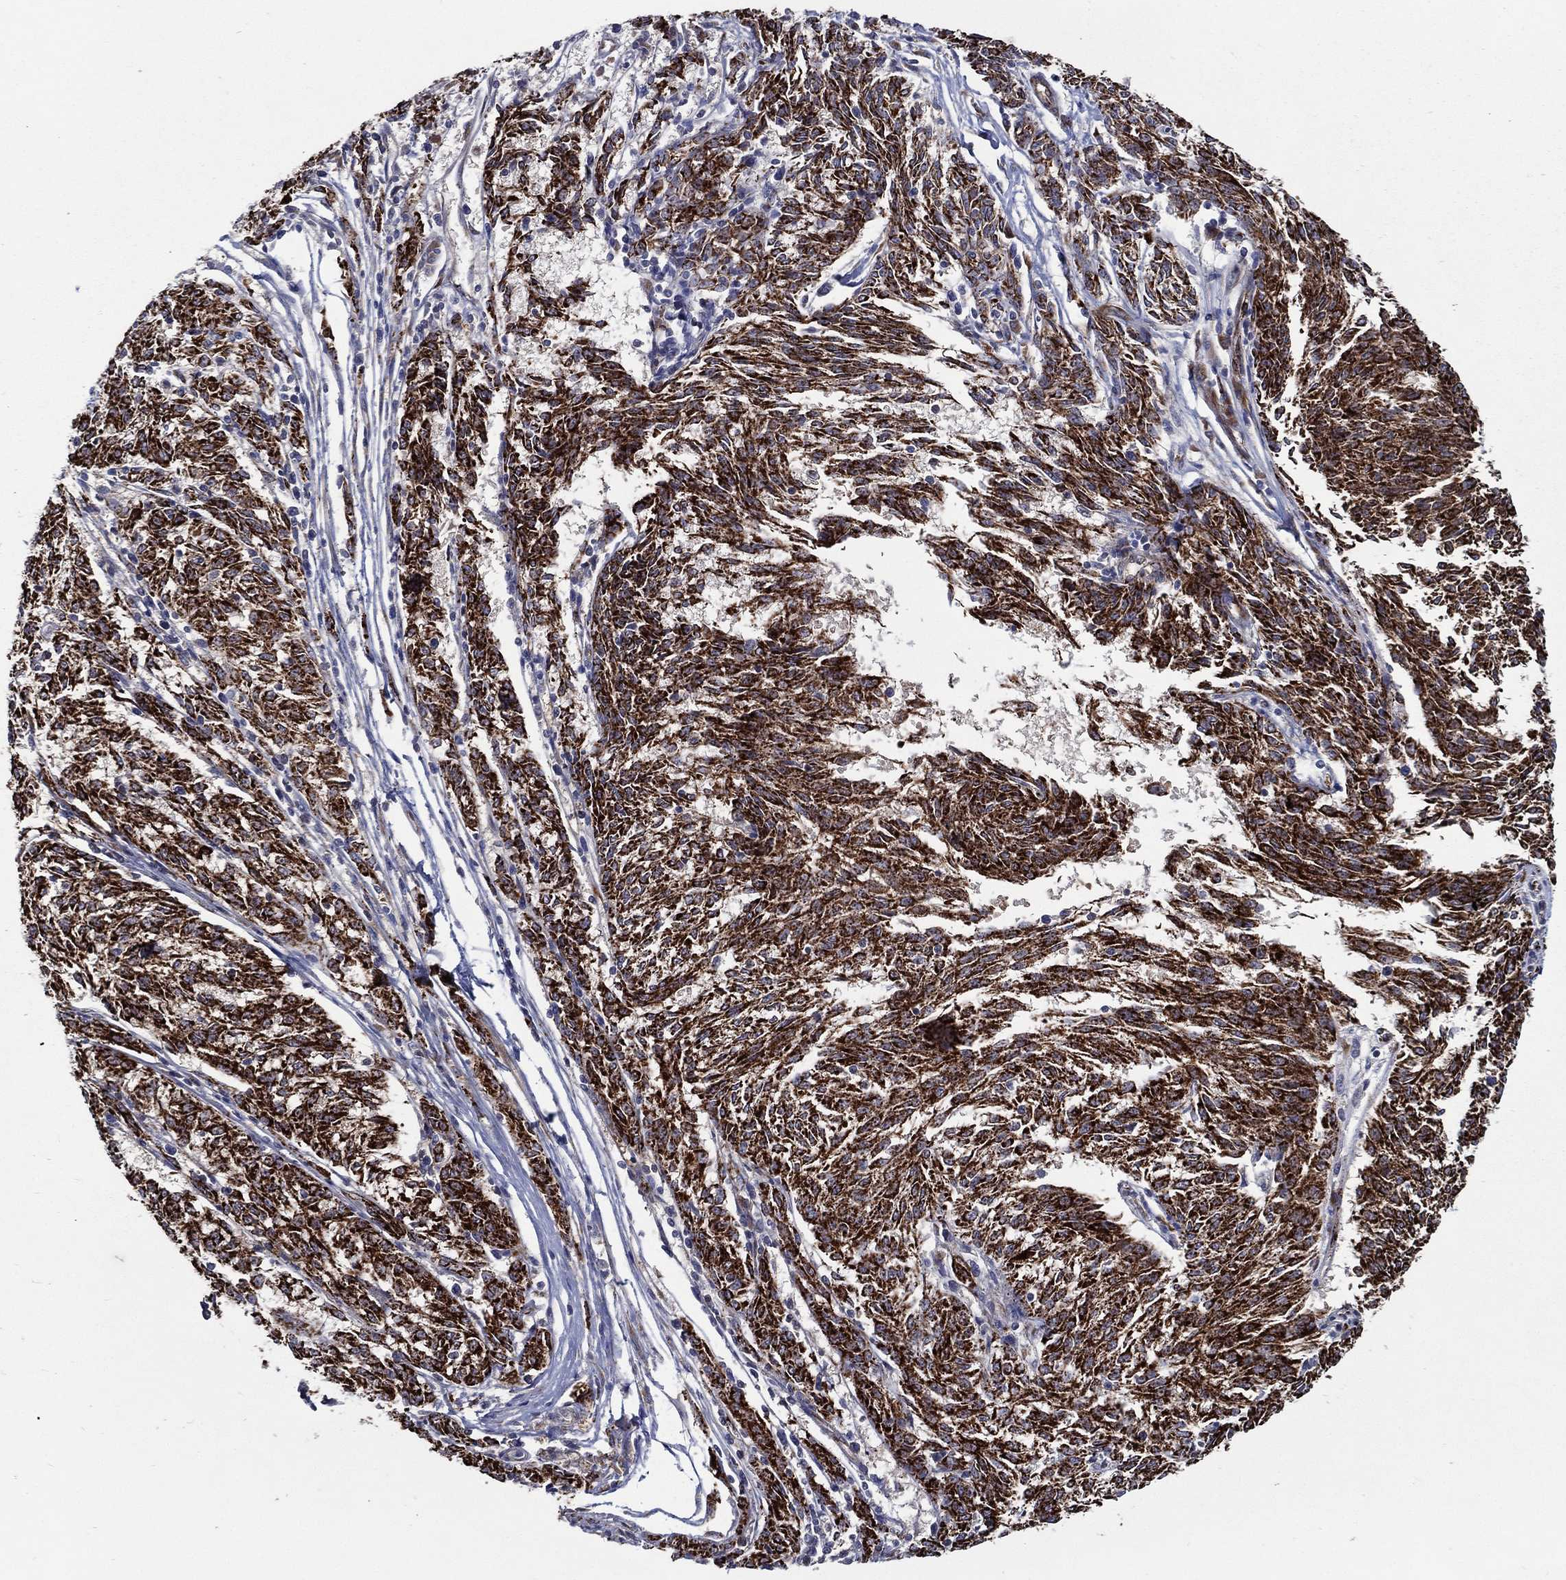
{"staining": {"intensity": "strong", "quantity": ">75%", "location": "cytoplasmic/membranous"}, "tissue": "melanoma", "cell_type": "Tumor cells", "image_type": "cancer", "snomed": [{"axis": "morphology", "description": "Malignant melanoma, NOS"}, {"axis": "topography", "description": "Skin"}], "caption": "Strong cytoplasmic/membranous protein staining is present in approximately >75% of tumor cells in malignant melanoma.", "gene": "ARHGAP11A", "patient": {"sex": "female", "age": 72}}